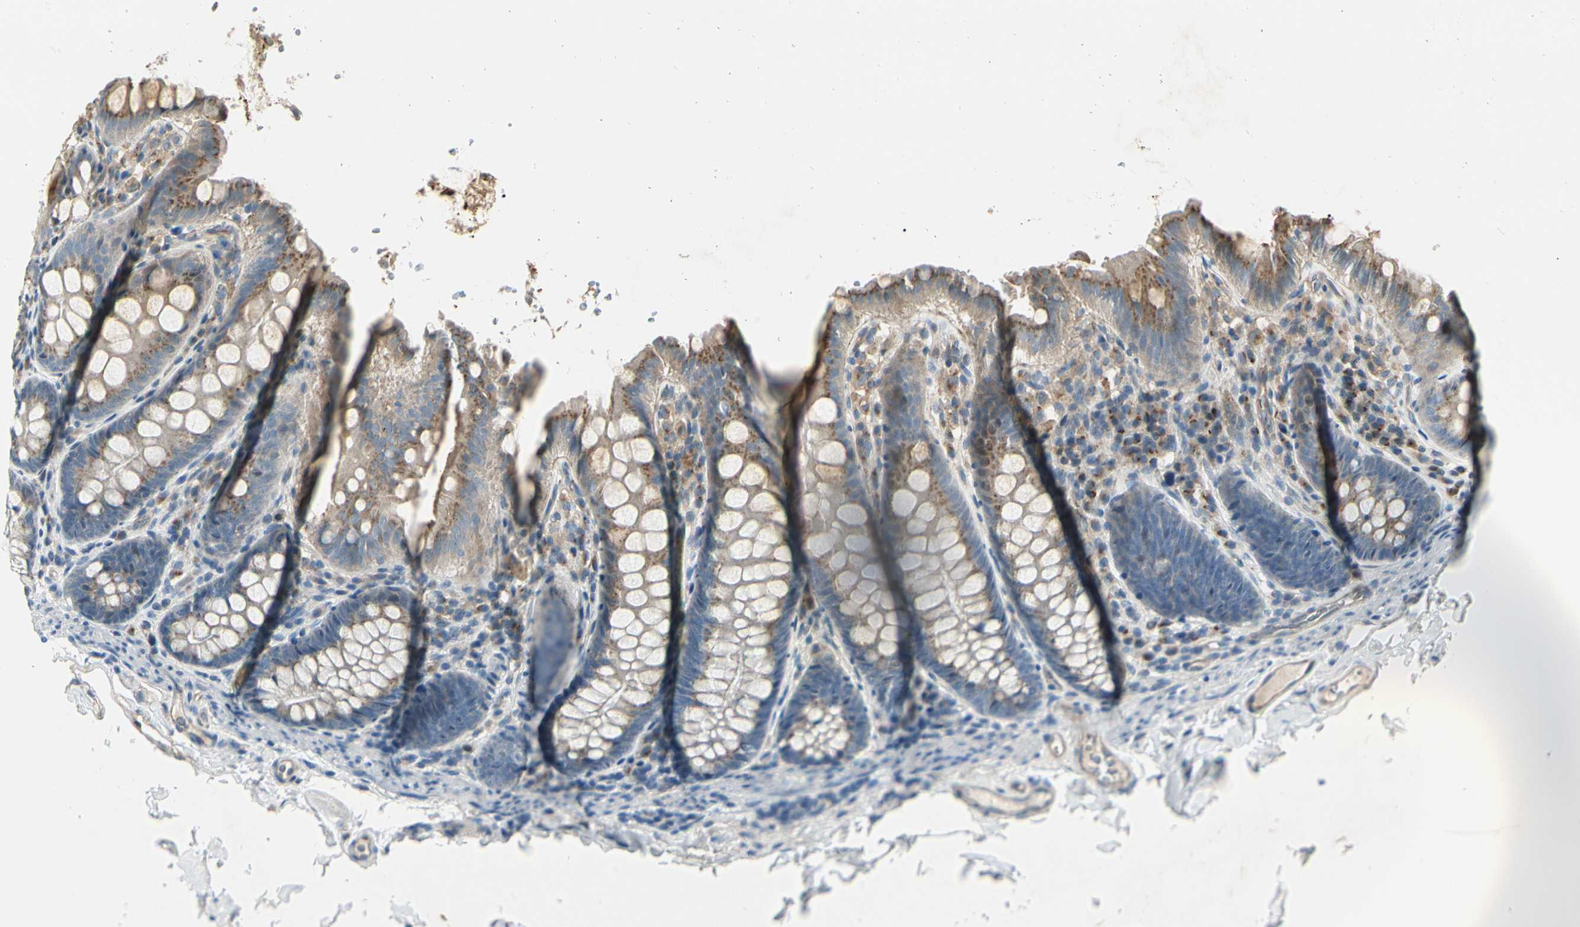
{"staining": {"intensity": "moderate", "quantity": ">75%", "location": "cytoplasmic/membranous"}, "tissue": "colon", "cell_type": "Endothelial cells", "image_type": "normal", "snomed": [{"axis": "morphology", "description": "Normal tissue, NOS"}, {"axis": "topography", "description": "Colon"}], "caption": "IHC (DAB) staining of unremarkable colon shows moderate cytoplasmic/membranous protein staining in approximately >75% of endothelial cells.", "gene": "ABCA3", "patient": {"sex": "female", "age": 61}}